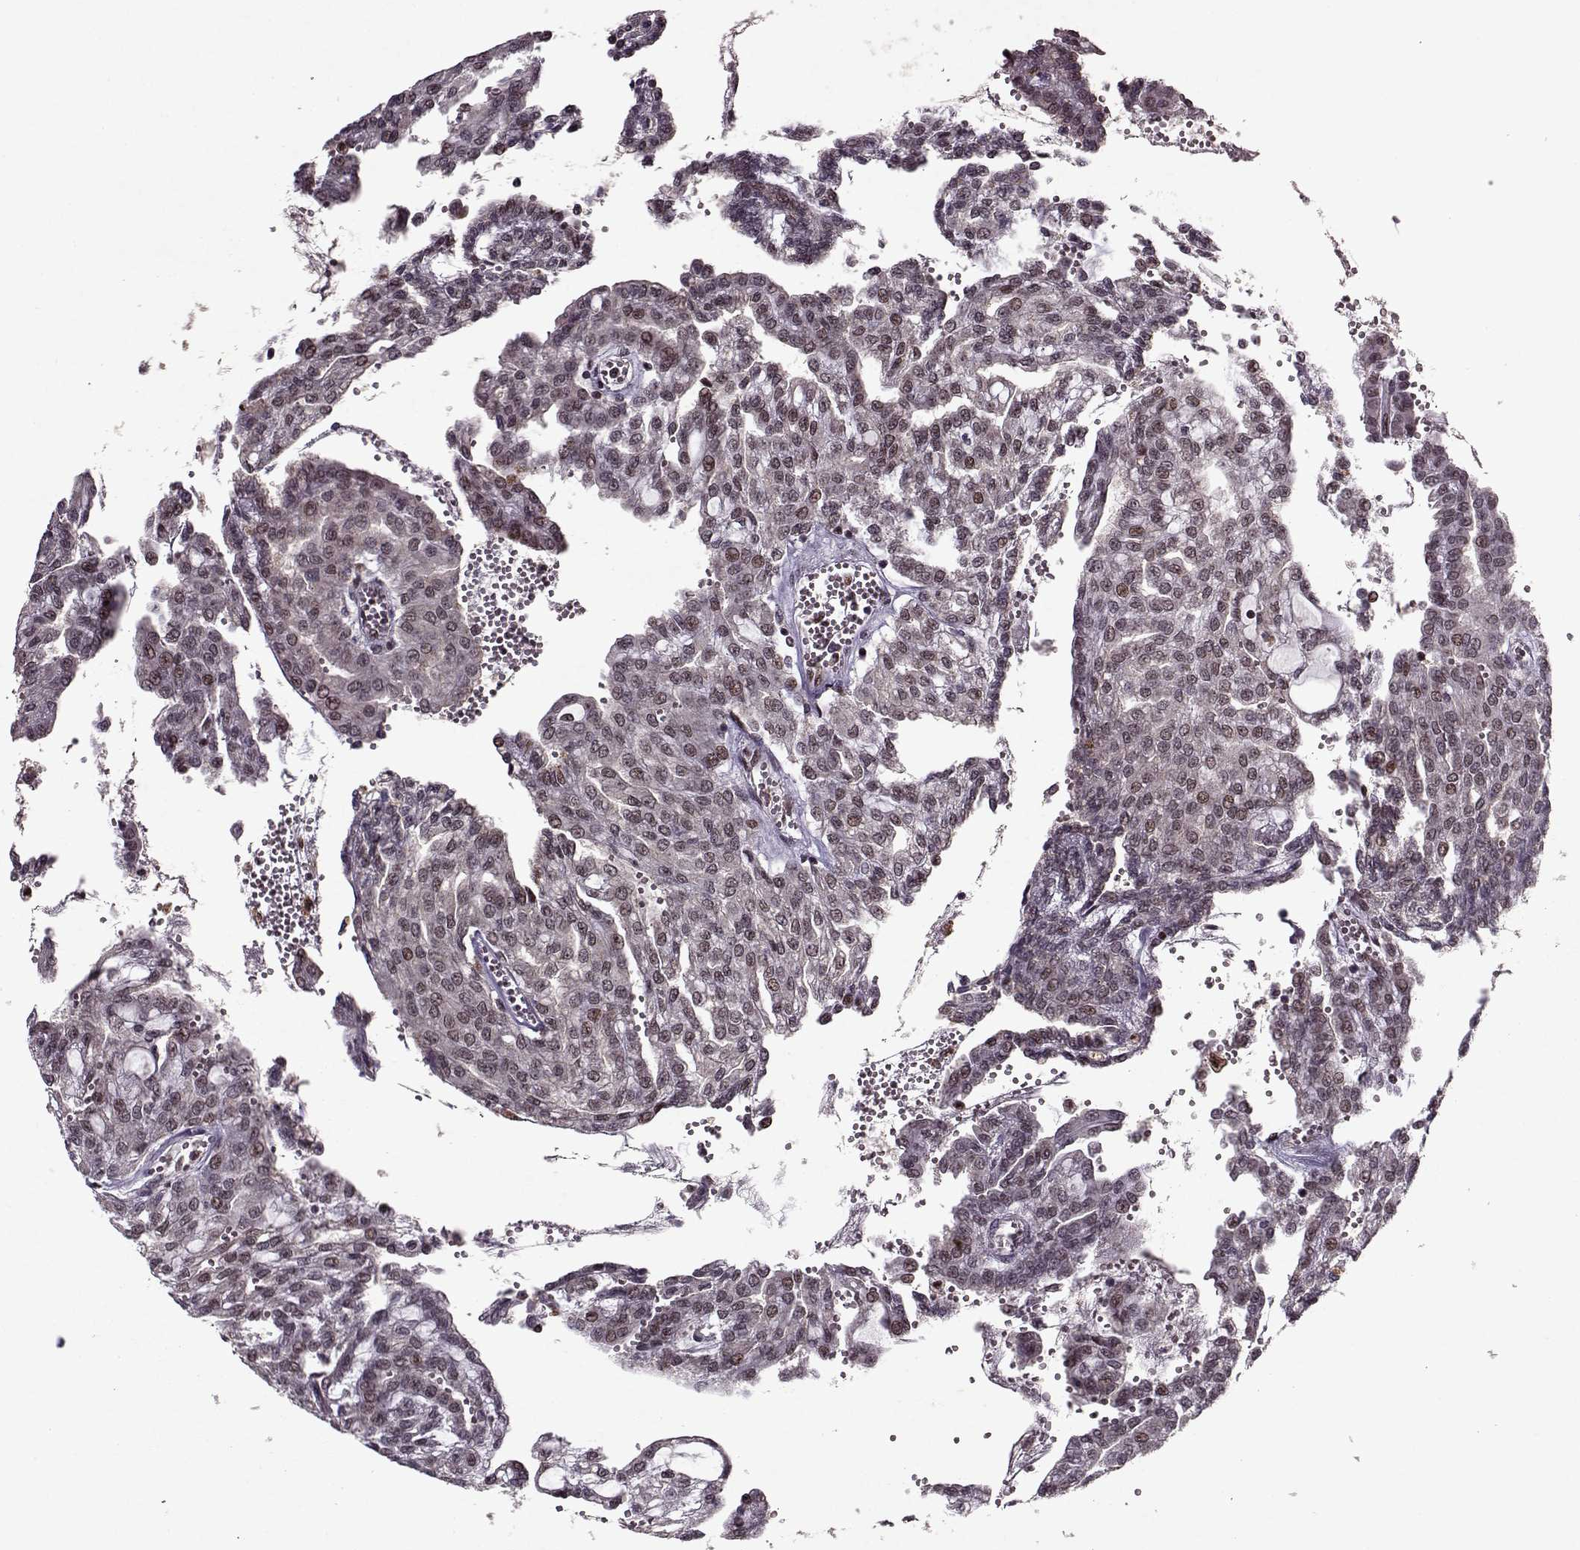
{"staining": {"intensity": "weak", "quantity": ">75%", "location": "nuclear"}, "tissue": "renal cancer", "cell_type": "Tumor cells", "image_type": "cancer", "snomed": [{"axis": "morphology", "description": "Adenocarcinoma, NOS"}, {"axis": "topography", "description": "Kidney"}], "caption": "Immunohistochemistry (IHC) (DAB) staining of renal cancer (adenocarcinoma) demonstrates weak nuclear protein staining in approximately >75% of tumor cells.", "gene": "PSMA7", "patient": {"sex": "male", "age": 63}}